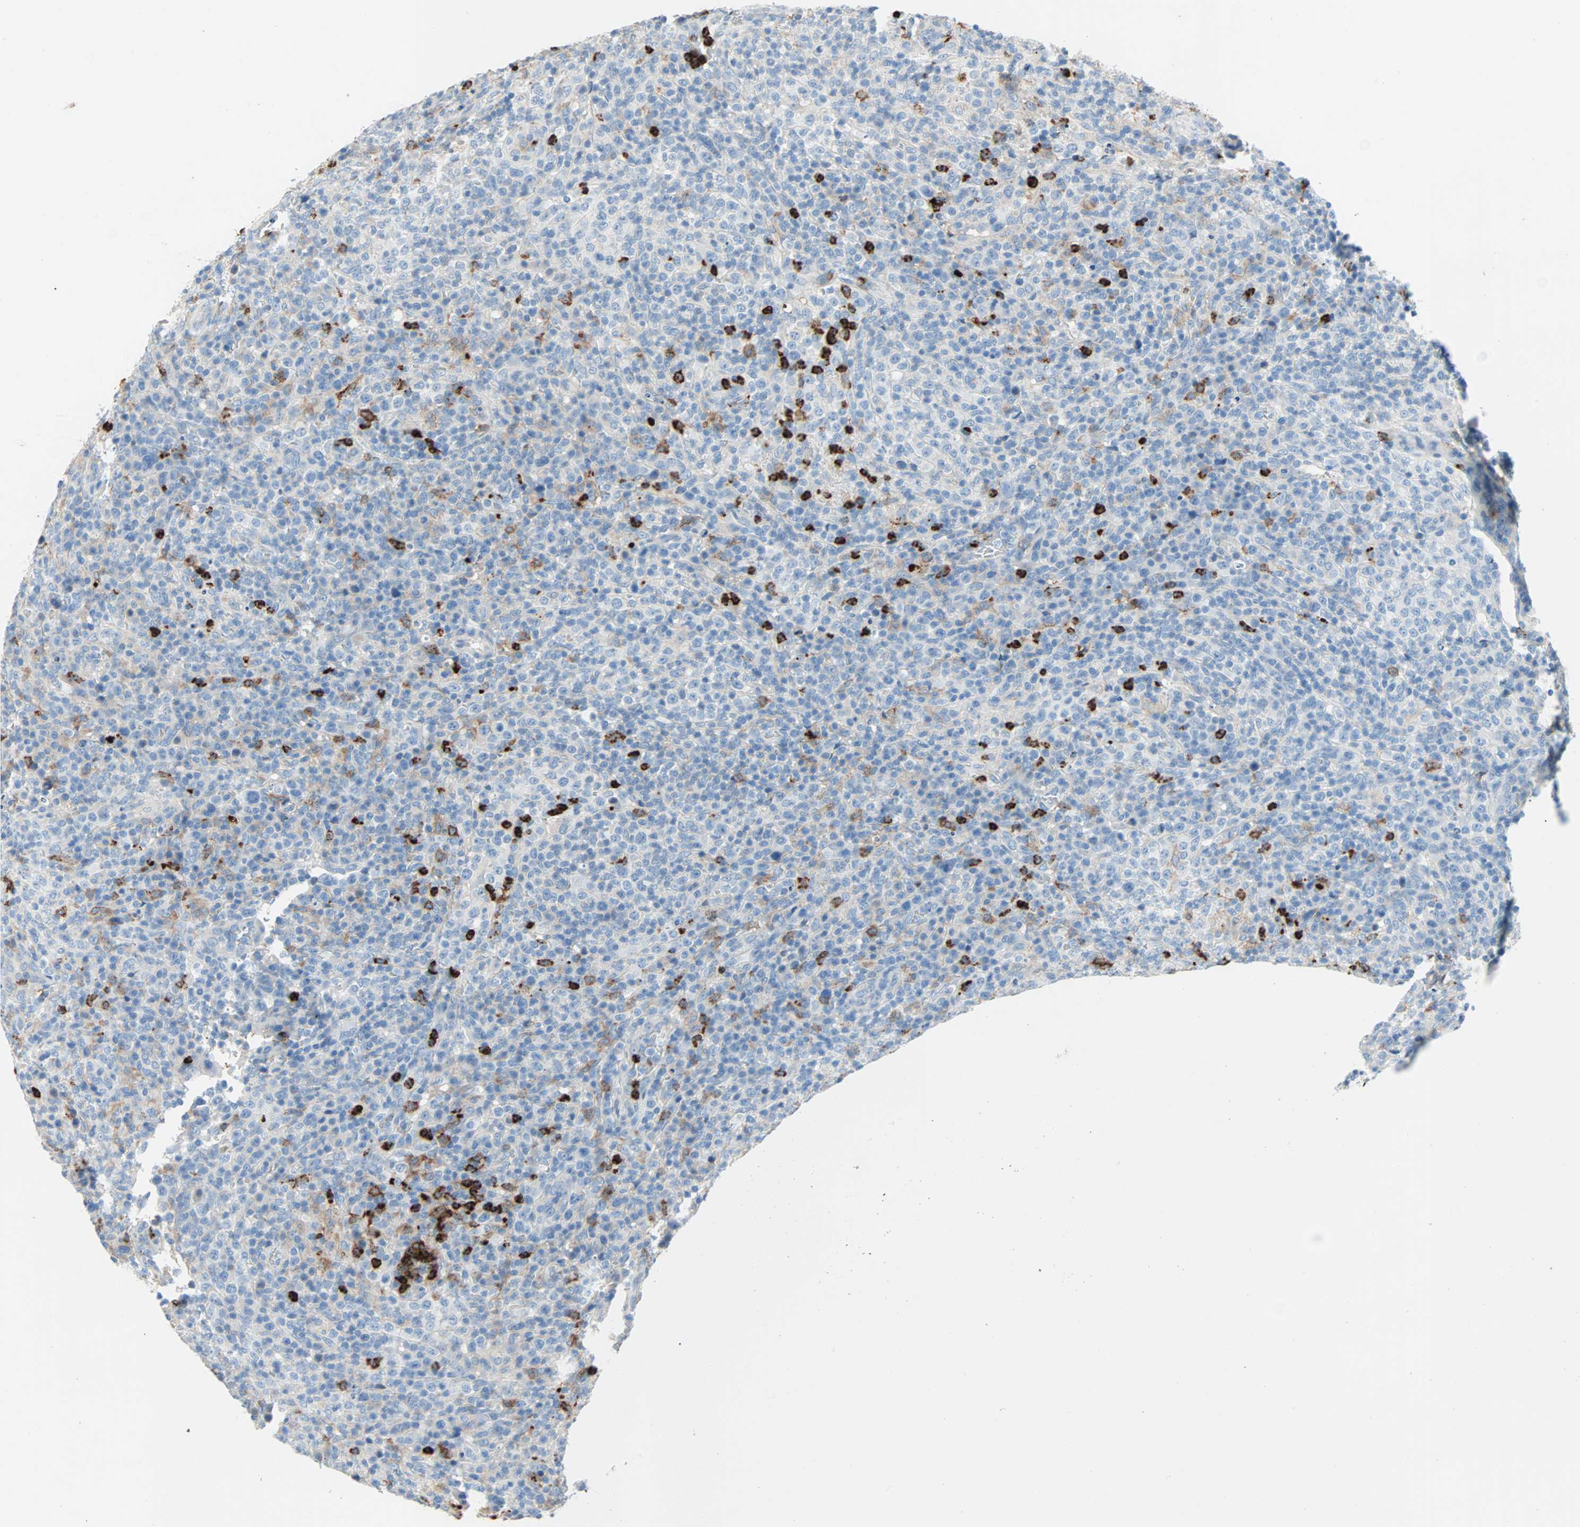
{"staining": {"intensity": "negative", "quantity": "none", "location": "none"}, "tissue": "lymphoma", "cell_type": "Tumor cells", "image_type": "cancer", "snomed": [{"axis": "morphology", "description": "Malignant lymphoma, non-Hodgkin's type, High grade"}, {"axis": "topography", "description": "Lymph node"}], "caption": "A photomicrograph of human lymphoma is negative for staining in tumor cells. Nuclei are stained in blue.", "gene": "CLEC4A", "patient": {"sex": "female", "age": 76}}